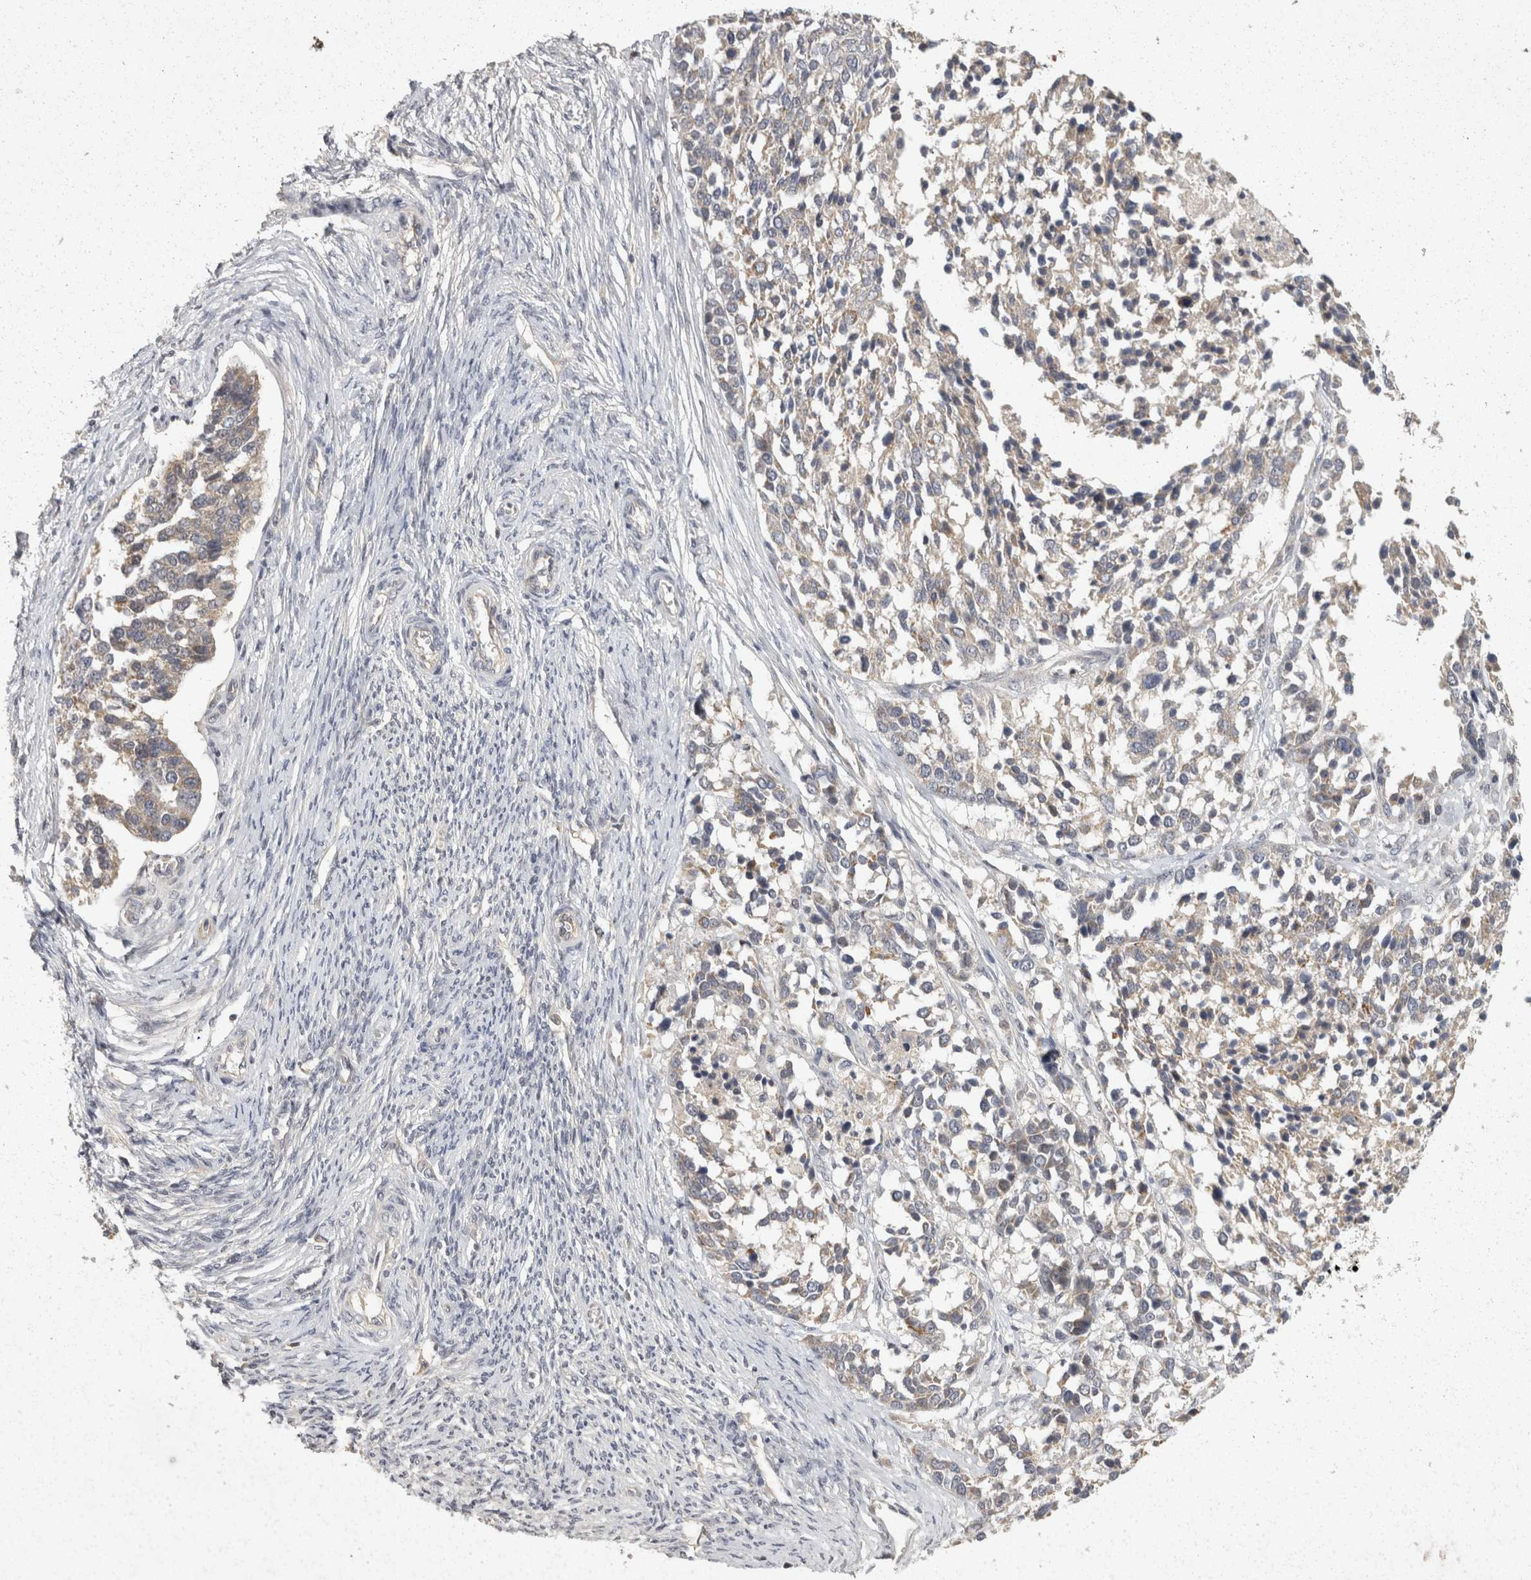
{"staining": {"intensity": "weak", "quantity": "25%-75%", "location": "cytoplasmic/membranous"}, "tissue": "ovarian cancer", "cell_type": "Tumor cells", "image_type": "cancer", "snomed": [{"axis": "morphology", "description": "Cystadenocarcinoma, serous, NOS"}, {"axis": "topography", "description": "Ovary"}], "caption": "Immunohistochemical staining of human ovarian cancer (serous cystadenocarcinoma) reveals low levels of weak cytoplasmic/membranous expression in about 25%-75% of tumor cells.", "gene": "ACAT2", "patient": {"sex": "female", "age": 44}}